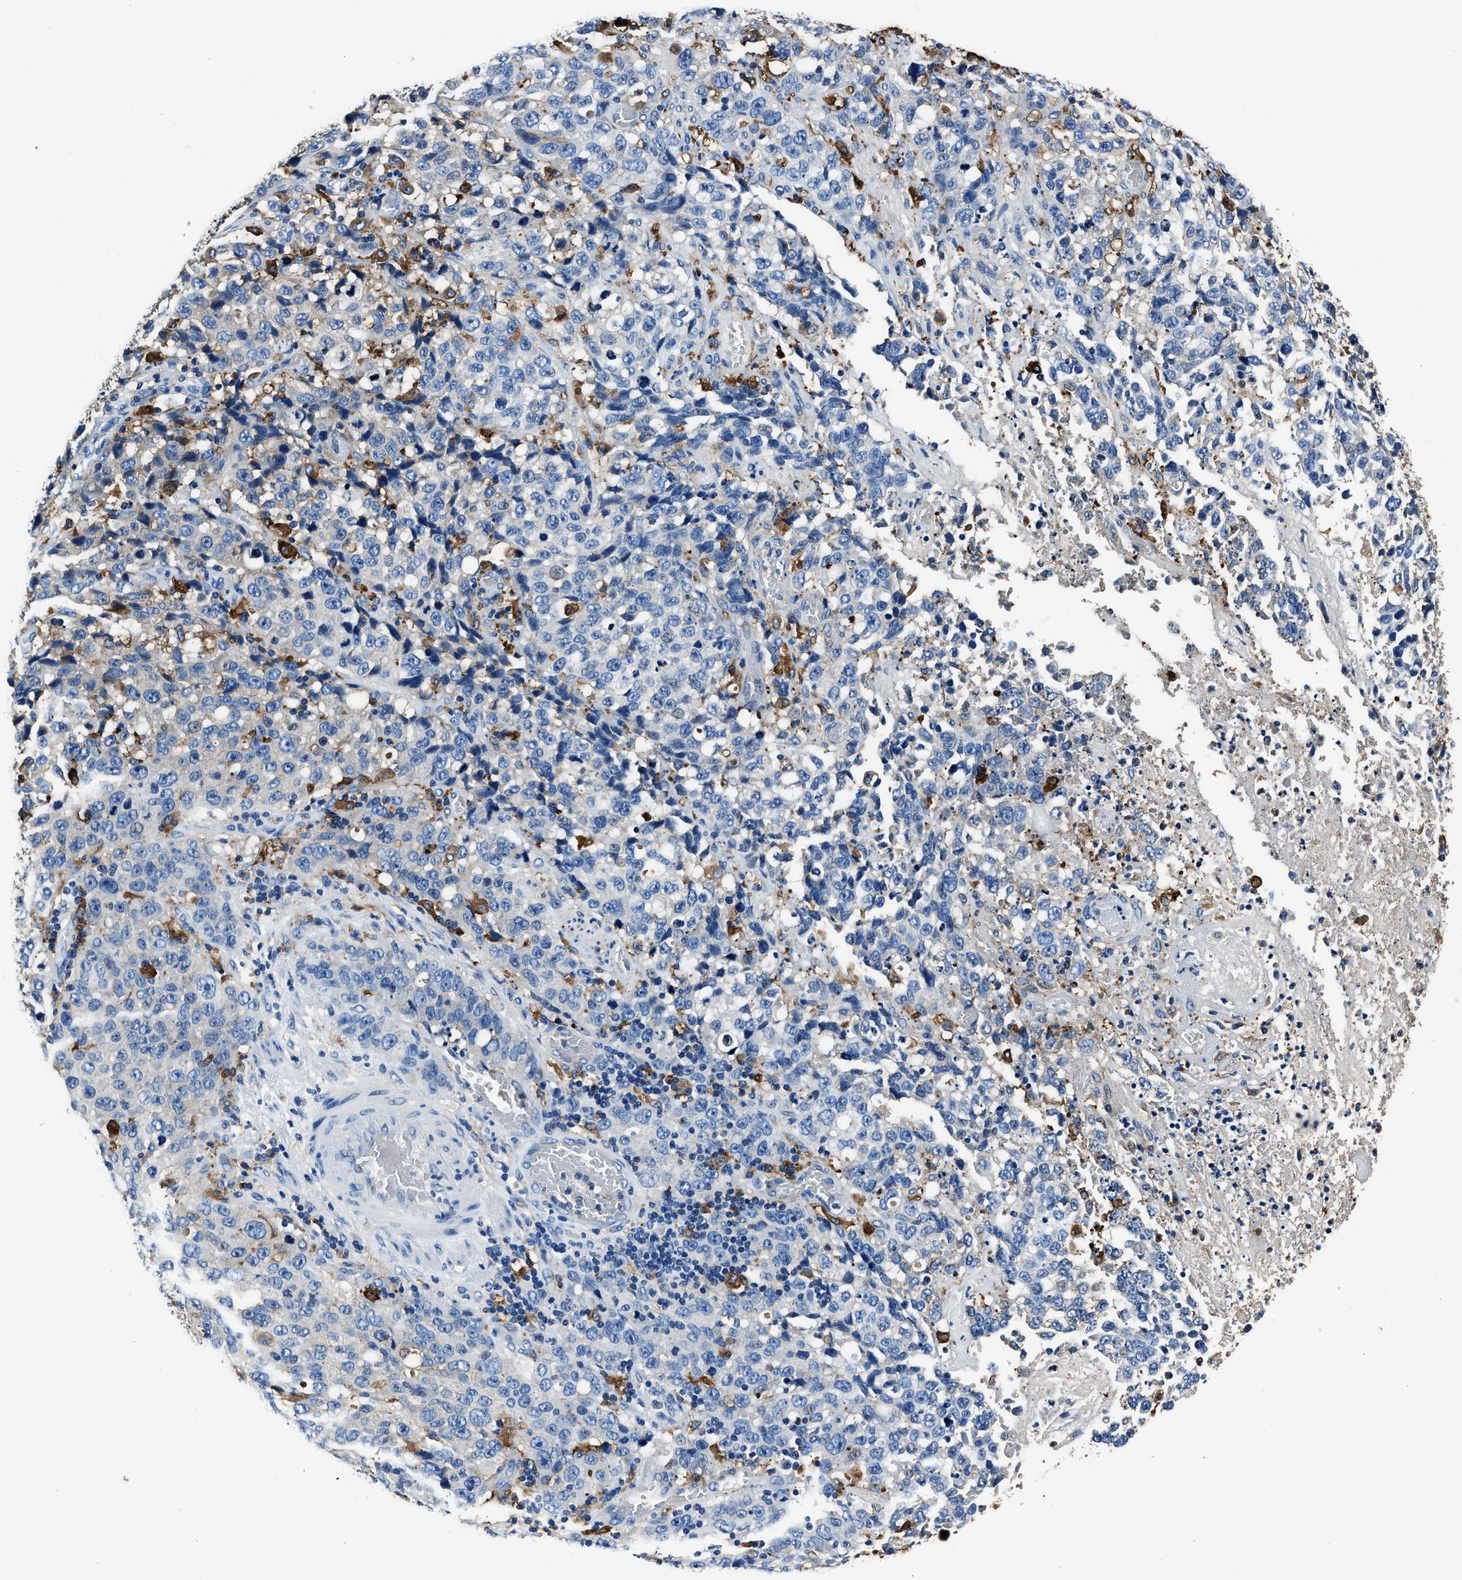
{"staining": {"intensity": "negative", "quantity": "none", "location": "none"}, "tissue": "stomach cancer", "cell_type": "Tumor cells", "image_type": "cancer", "snomed": [{"axis": "morphology", "description": "Normal tissue, NOS"}, {"axis": "morphology", "description": "Adenocarcinoma, NOS"}, {"axis": "topography", "description": "Stomach"}], "caption": "Immunohistochemistry of adenocarcinoma (stomach) displays no staining in tumor cells.", "gene": "FTL", "patient": {"sex": "male", "age": 48}}